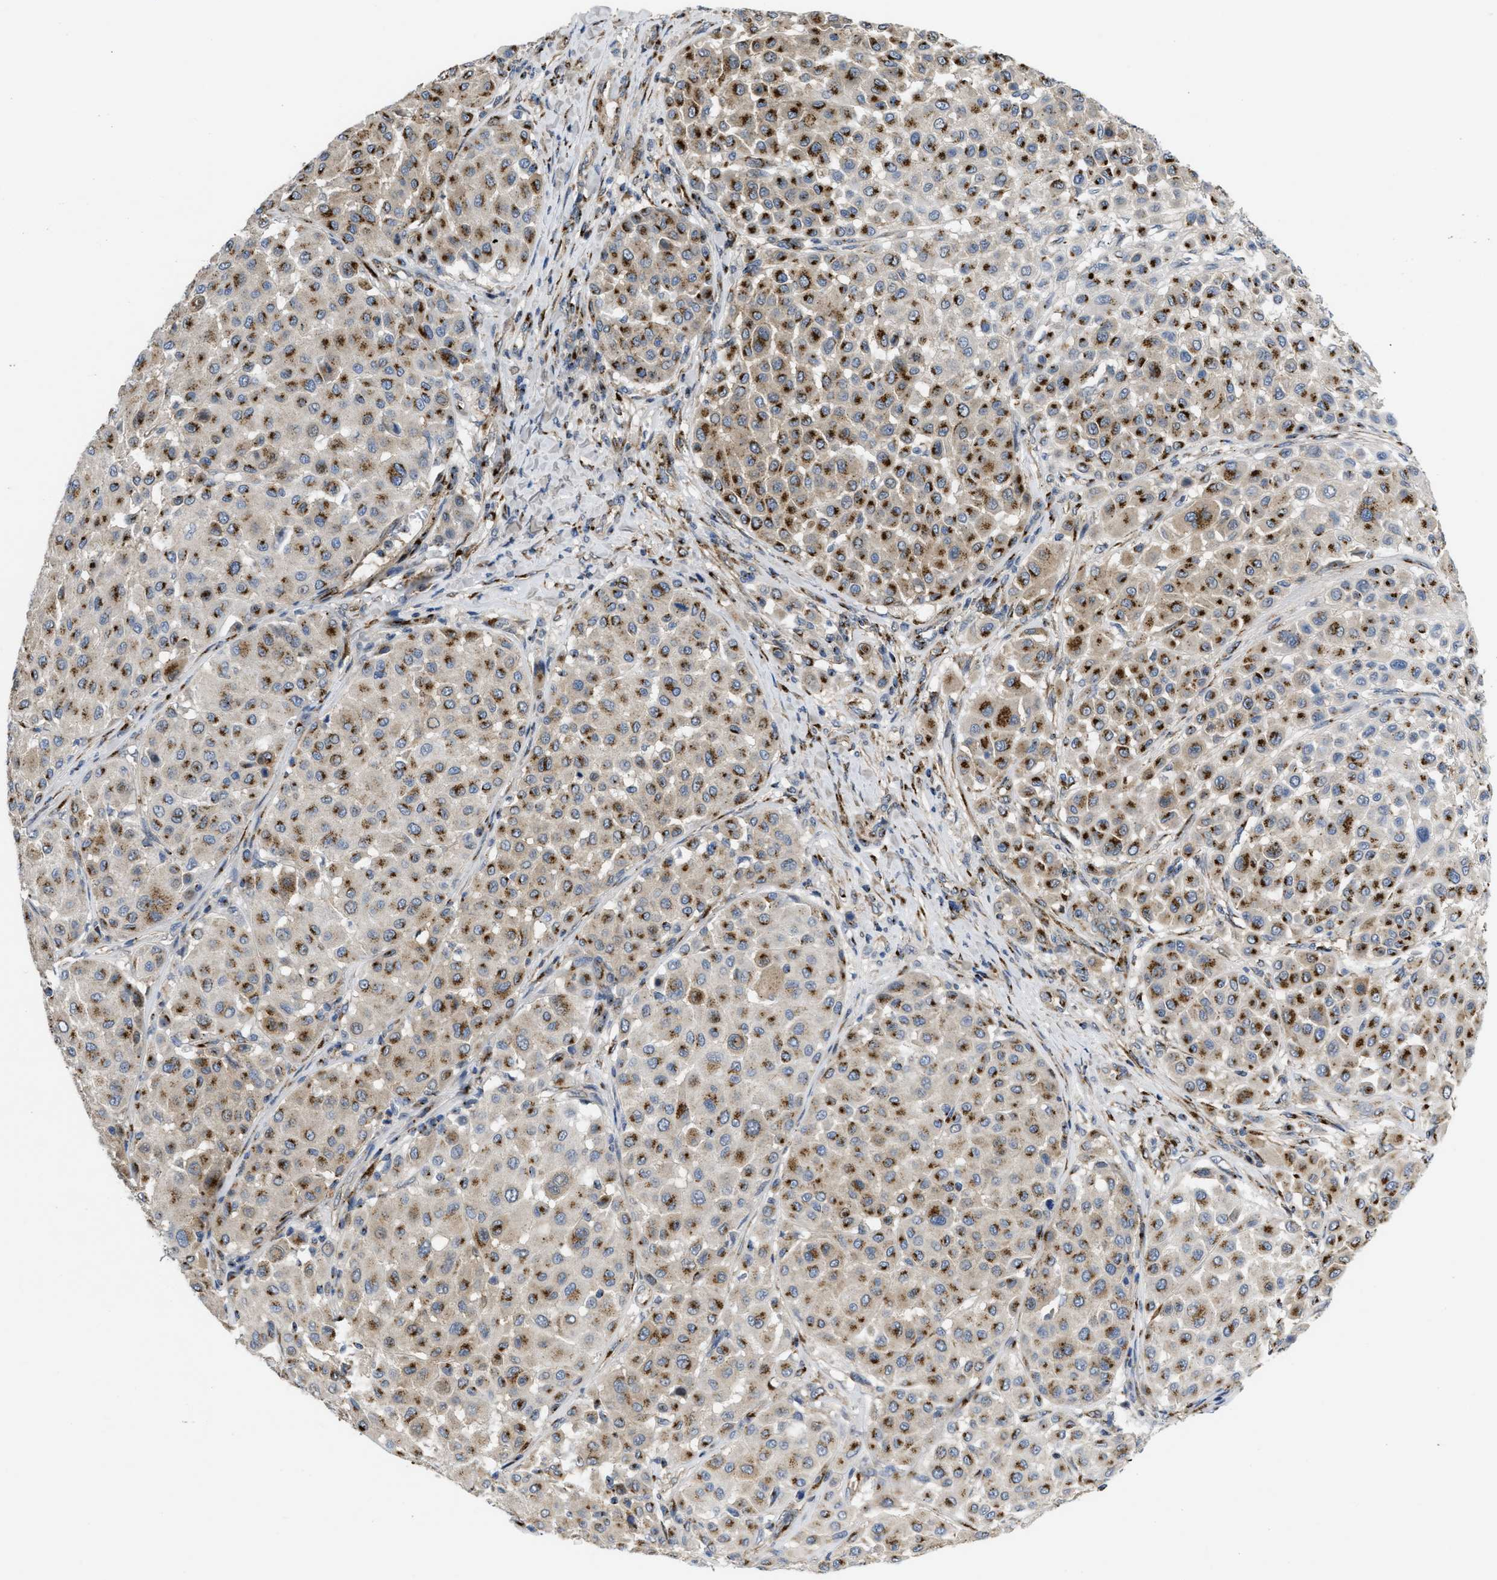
{"staining": {"intensity": "strong", "quantity": "25%-75%", "location": "cytoplasmic/membranous"}, "tissue": "melanoma", "cell_type": "Tumor cells", "image_type": "cancer", "snomed": [{"axis": "morphology", "description": "Malignant melanoma, Metastatic site"}, {"axis": "topography", "description": "Soft tissue"}], "caption": "Melanoma stained with a brown dye shows strong cytoplasmic/membranous positive expression in approximately 25%-75% of tumor cells.", "gene": "ZNF70", "patient": {"sex": "male", "age": 41}}